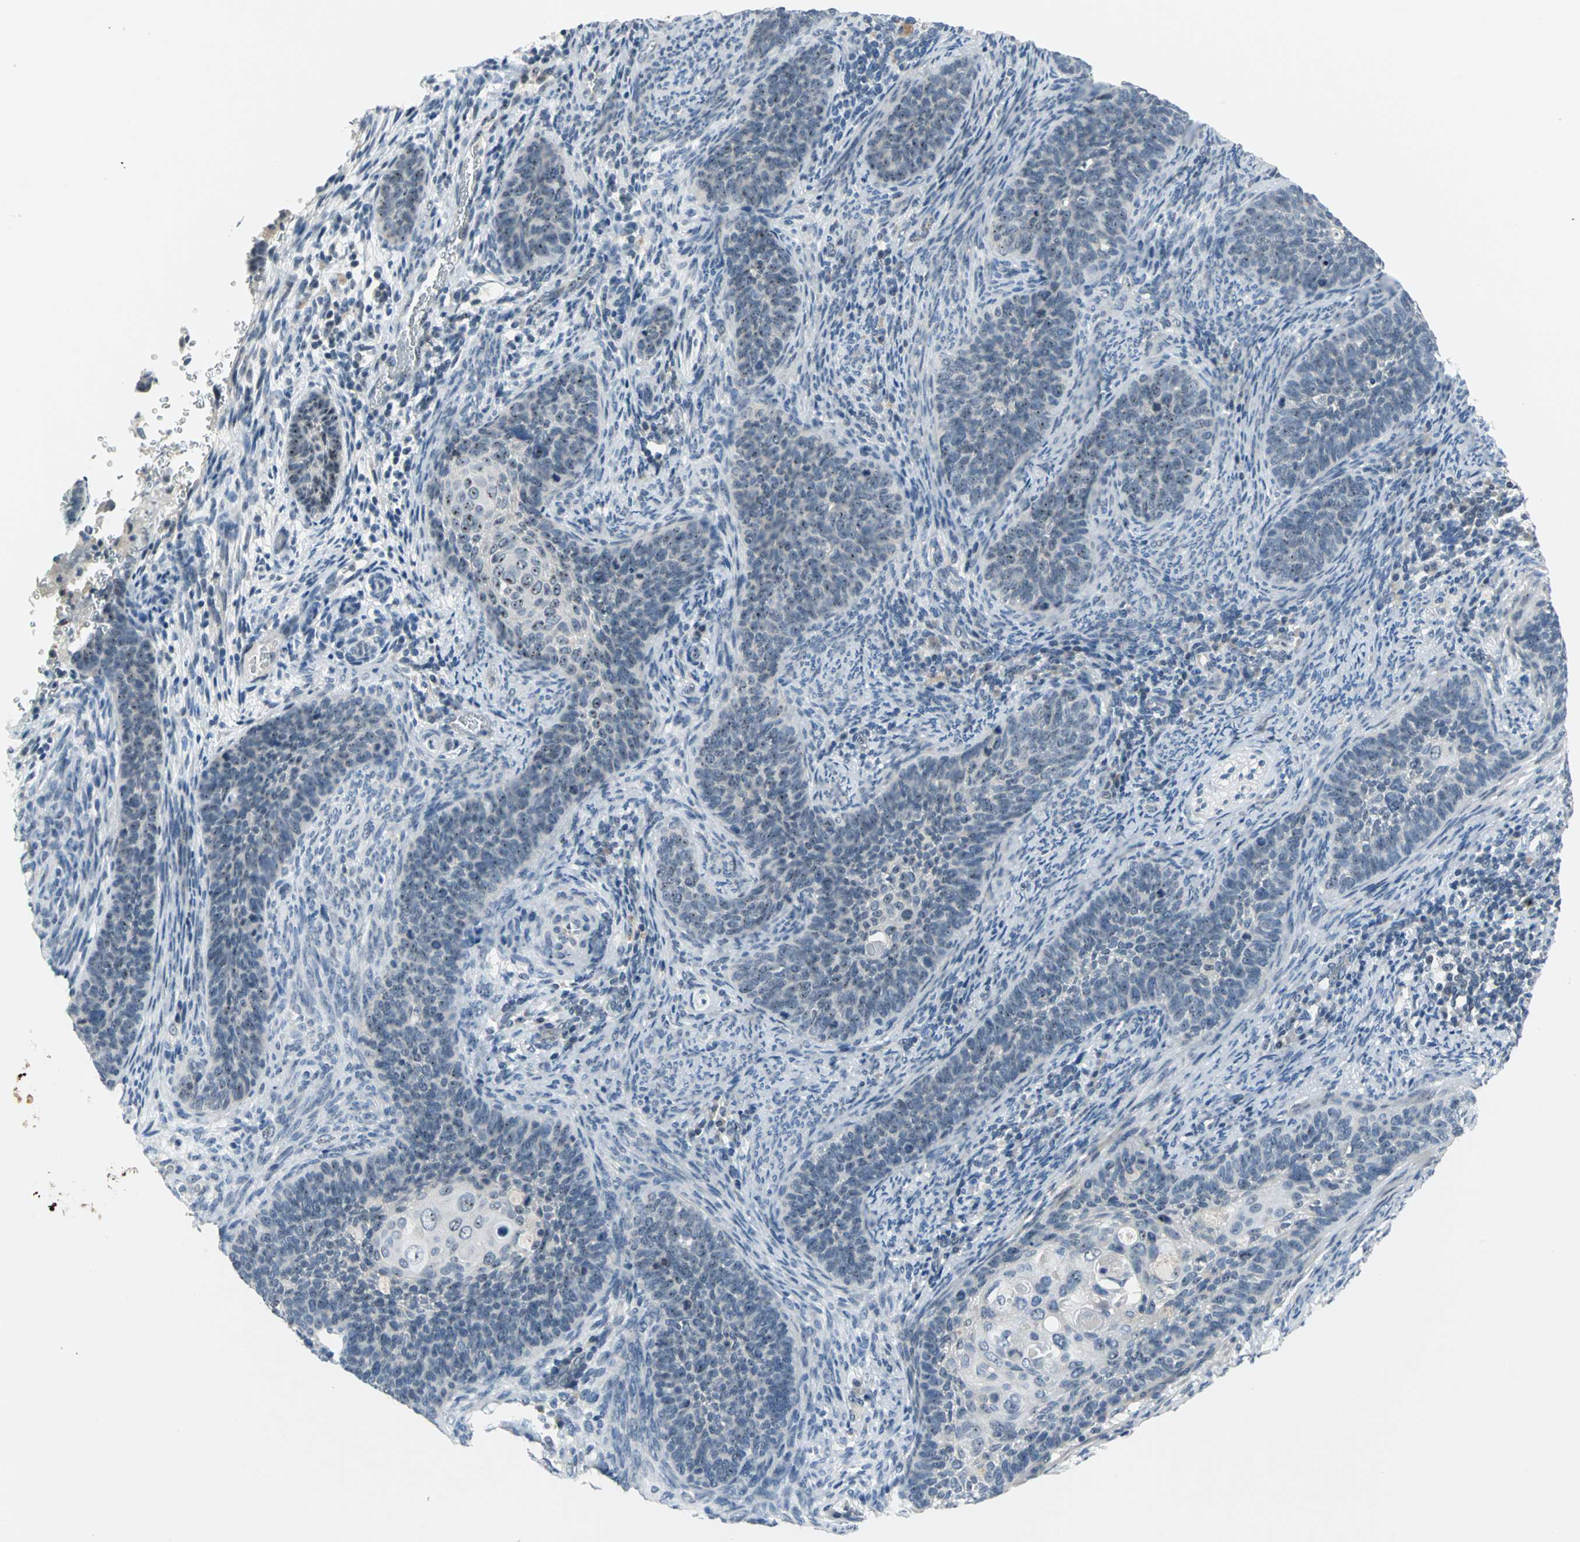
{"staining": {"intensity": "moderate", "quantity": ">75%", "location": "nuclear"}, "tissue": "cervical cancer", "cell_type": "Tumor cells", "image_type": "cancer", "snomed": [{"axis": "morphology", "description": "Squamous cell carcinoma, NOS"}, {"axis": "topography", "description": "Cervix"}], "caption": "High-power microscopy captured an IHC histopathology image of cervical cancer, revealing moderate nuclear expression in approximately >75% of tumor cells.", "gene": "MYBBP1A", "patient": {"sex": "female", "age": 33}}